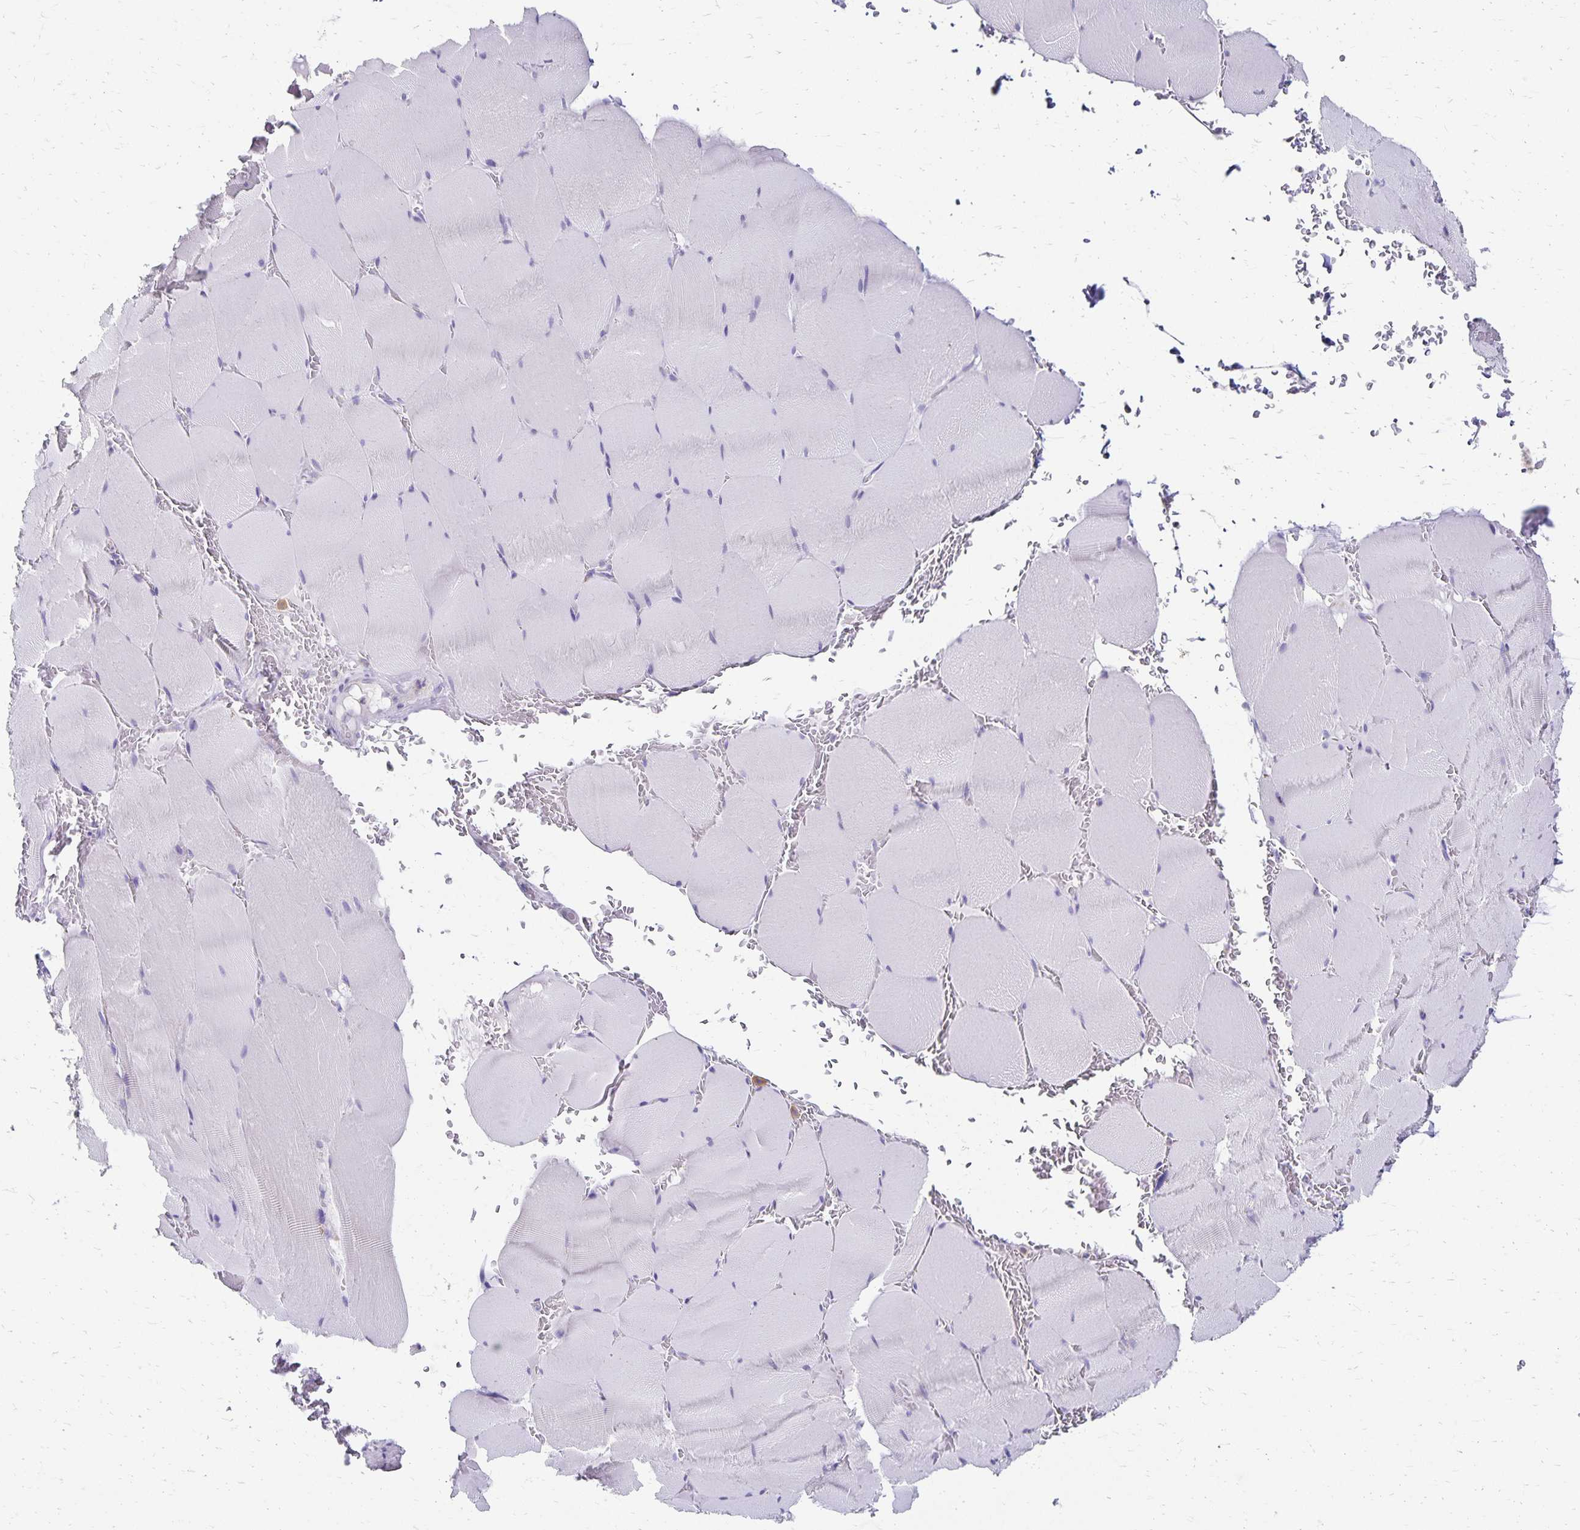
{"staining": {"intensity": "negative", "quantity": "none", "location": "none"}, "tissue": "skeletal muscle", "cell_type": "Myocytes", "image_type": "normal", "snomed": [{"axis": "morphology", "description": "Normal tissue, NOS"}, {"axis": "topography", "description": "Skeletal muscle"}, {"axis": "topography", "description": "Head-Neck"}], "caption": "Myocytes are negative for brown protein staining in normal skeletal muscle. The staining is performed using DAB (3,3'-diaminobenzidine) brown chromogen with nuclei counter-stained in using hematoxylin.", "gene": "DYNLT4", "patient": {"sex": "male", "age": 66}}